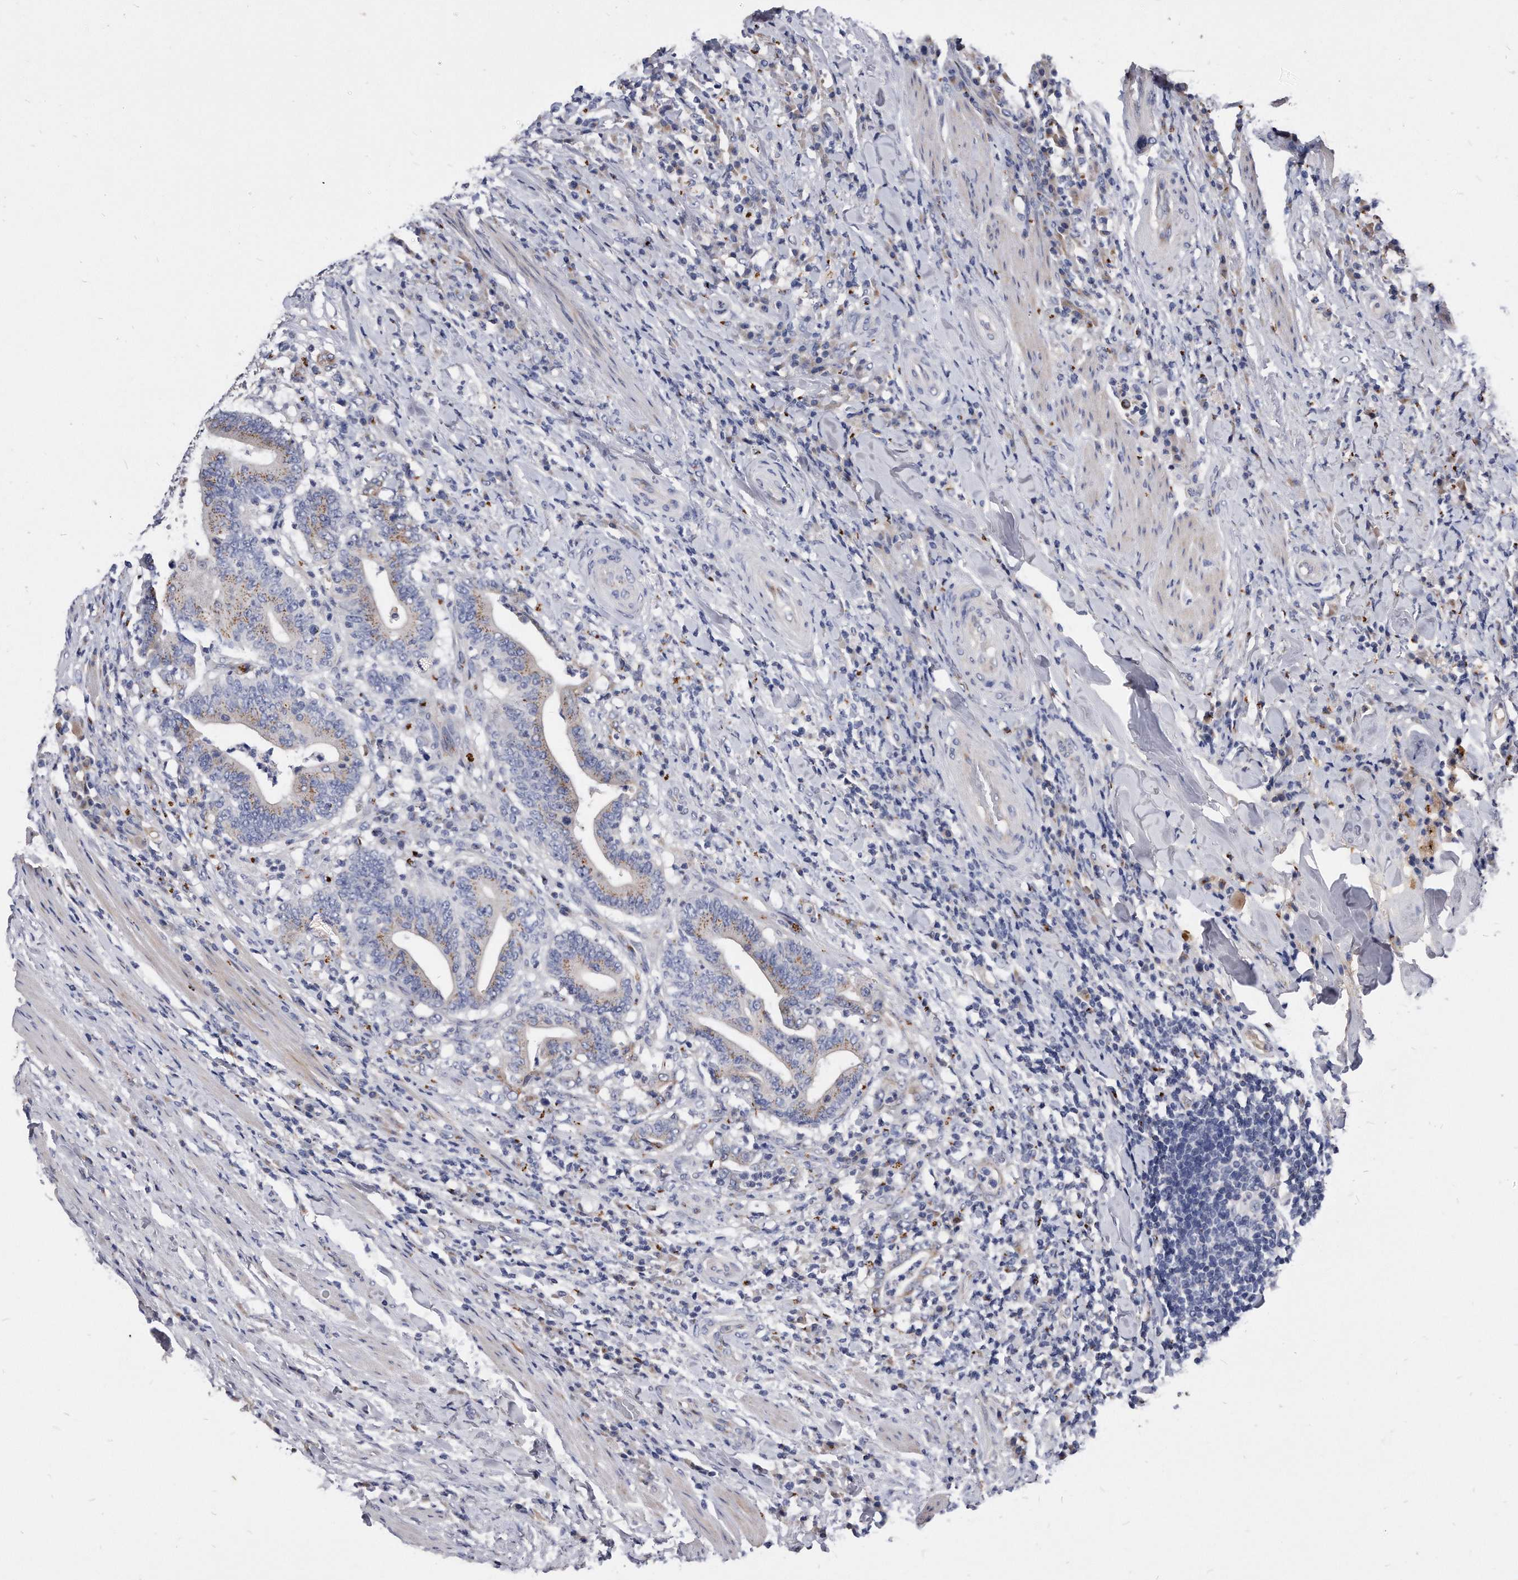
{"staining": {"intensity": "moderate", "quantity": "25%-75%", "location": "cytoplasmic/membranous"}, "tissue": "colorectal cancer", "cell_type": "Tumor cells", "image_type": "cancer", "snomed": [{"axis": "morphology", "description": "Adenocarcinoma, NOS"}, {"axis": "topography", "description": "Colon"}], "caption": "IHC (DAB) staining of human adenocarcinoma (colorectal) displays moderate cytoplasmic/membranous protein expression in about 25%-75% of tumor cells.", "gene": "MGAT4A", "patient": {"sex": "female", "age": 66}}